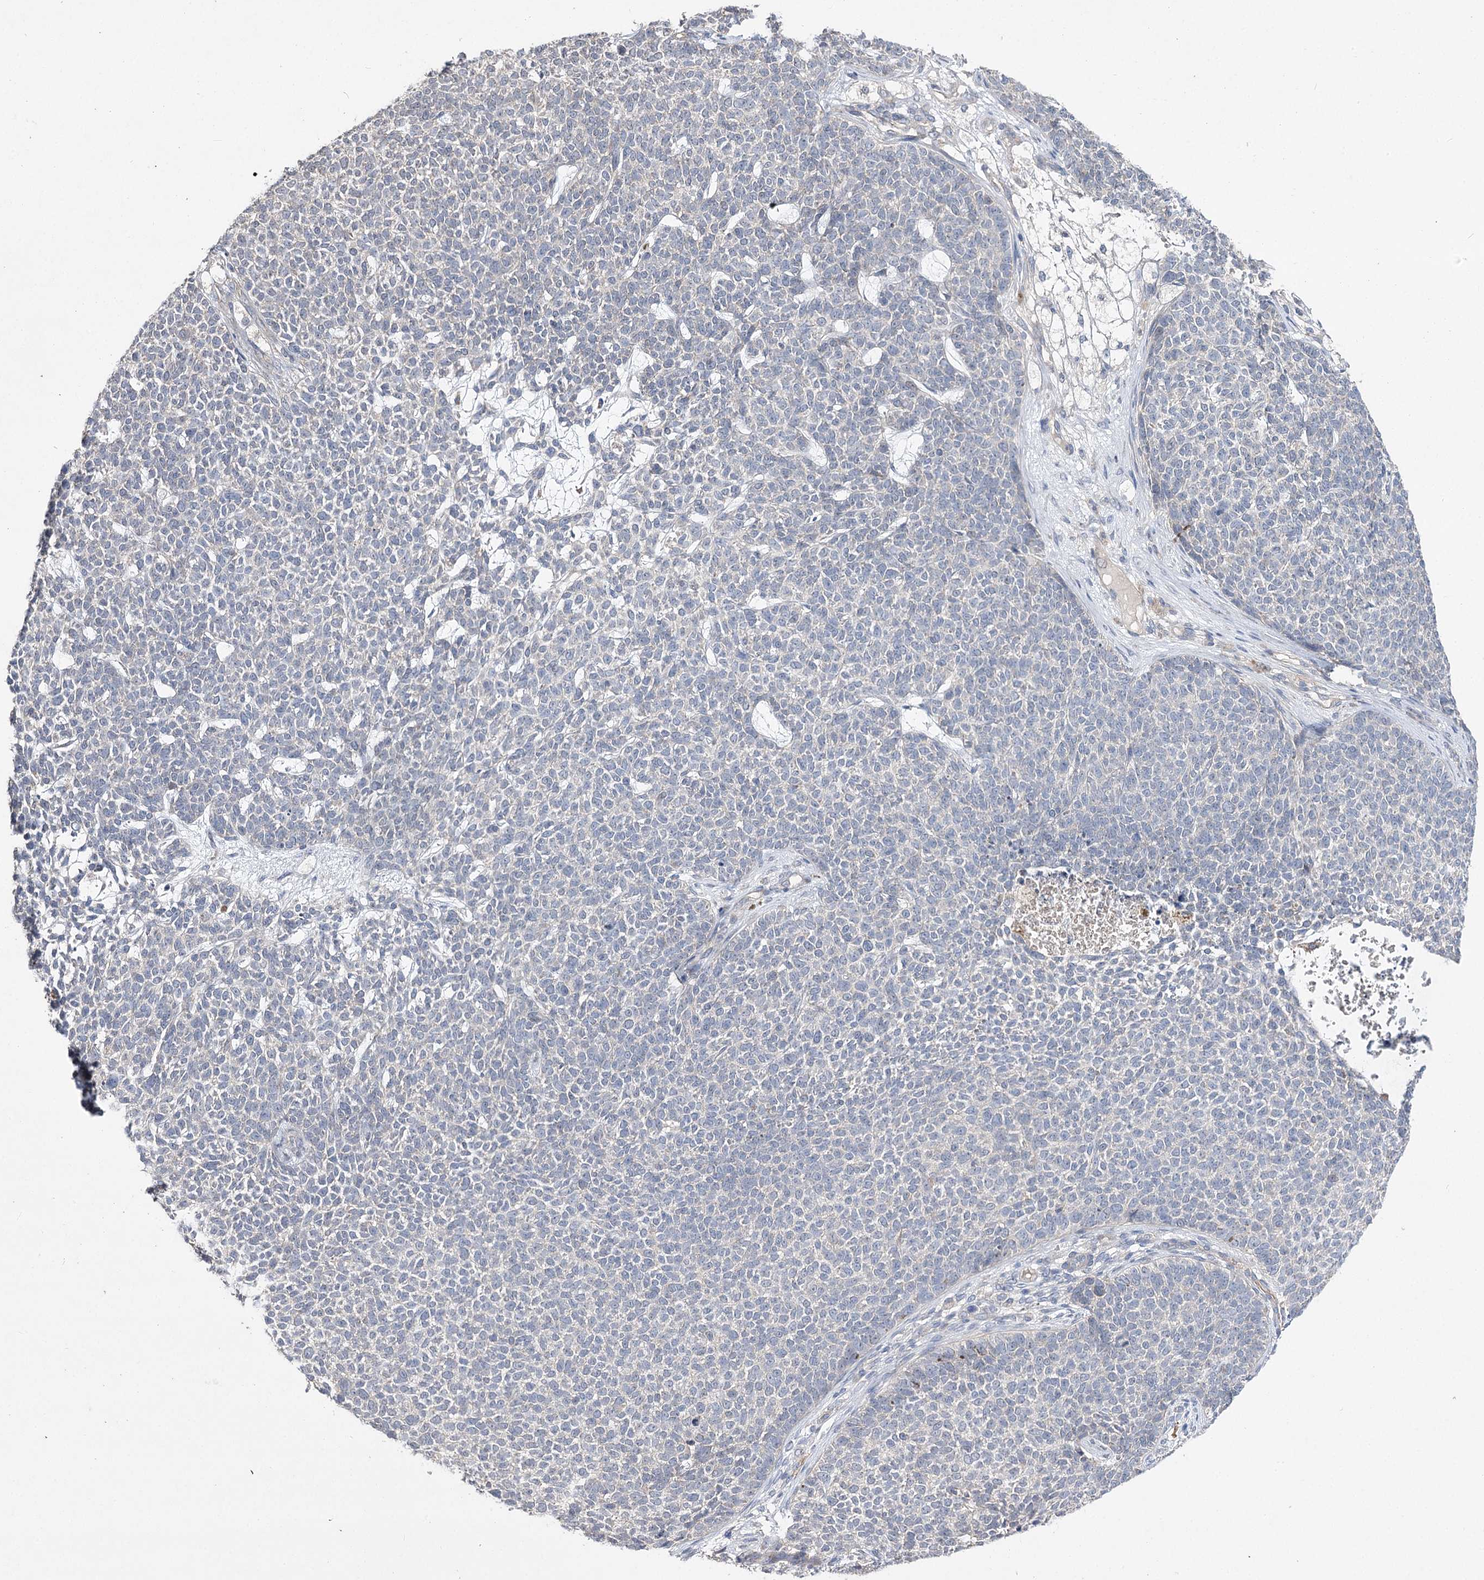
{"staining": {"intensity": "negative", "quantity": "none", "location": "none"}, "tissue": "skin cancer", "cell_type": "Tumor cells", "image_type": "cancer", "snomed": [{"axis": "morphology", "description": "Basal cell carcinoma"}, {"axis": "topography", "description": "Skin"}], "caption": "Immunohistochemistry of basal cell carcinoma (skin) displays no expression in tumor cells.", "gene": "AURKC", "patient": {"sex": "female", "age": 84}}